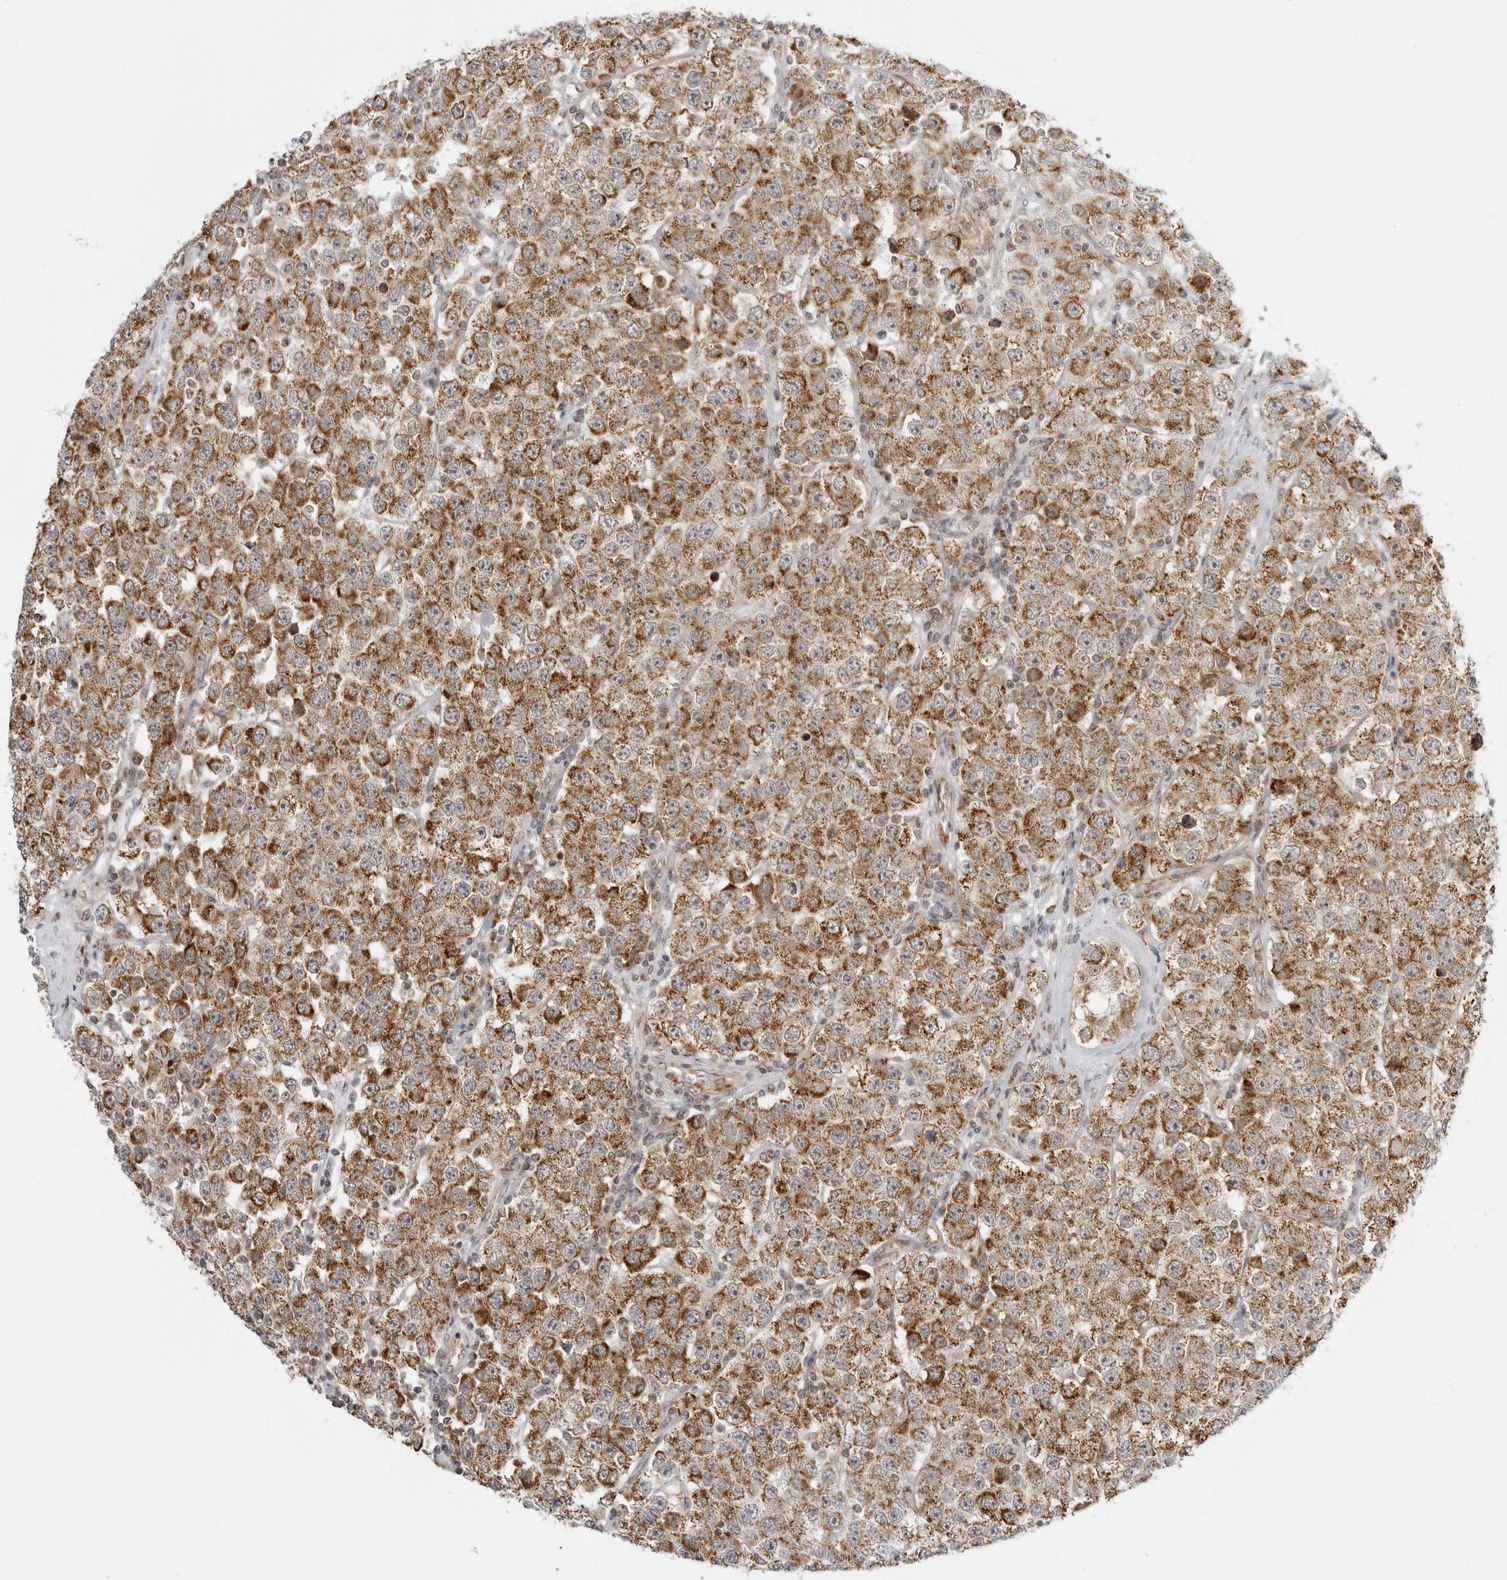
{"staining": {"intensity": "moderate", "quantity": ">75%", "location": "cytoplasmic/membranous"}, "tissue": "testis cancer", "cell_type": "Tumor cells", "image_type": "cancer", "snomed": [{"axis": "morphology", "description": "Seminoma, NOS"}, {"axis": "topography", "description": "Testis"}], "caption": "High-magnification brightfield microscopy of seminoma (testis) stained with DAB (3,3'-diaminobenzidine) (brown) and counterstained with hematoxylin (blue). tumor cells exhibit moderate cytoplasmic/membranous expression is seen in approximately>75% of cells. The staining is performed using DAB brown chromogen to label protein expression. The nuclei are counter-stained blue using hematoxylin.", "gene": "PEX2", "patient": {"sex": "male", "age": 28}}